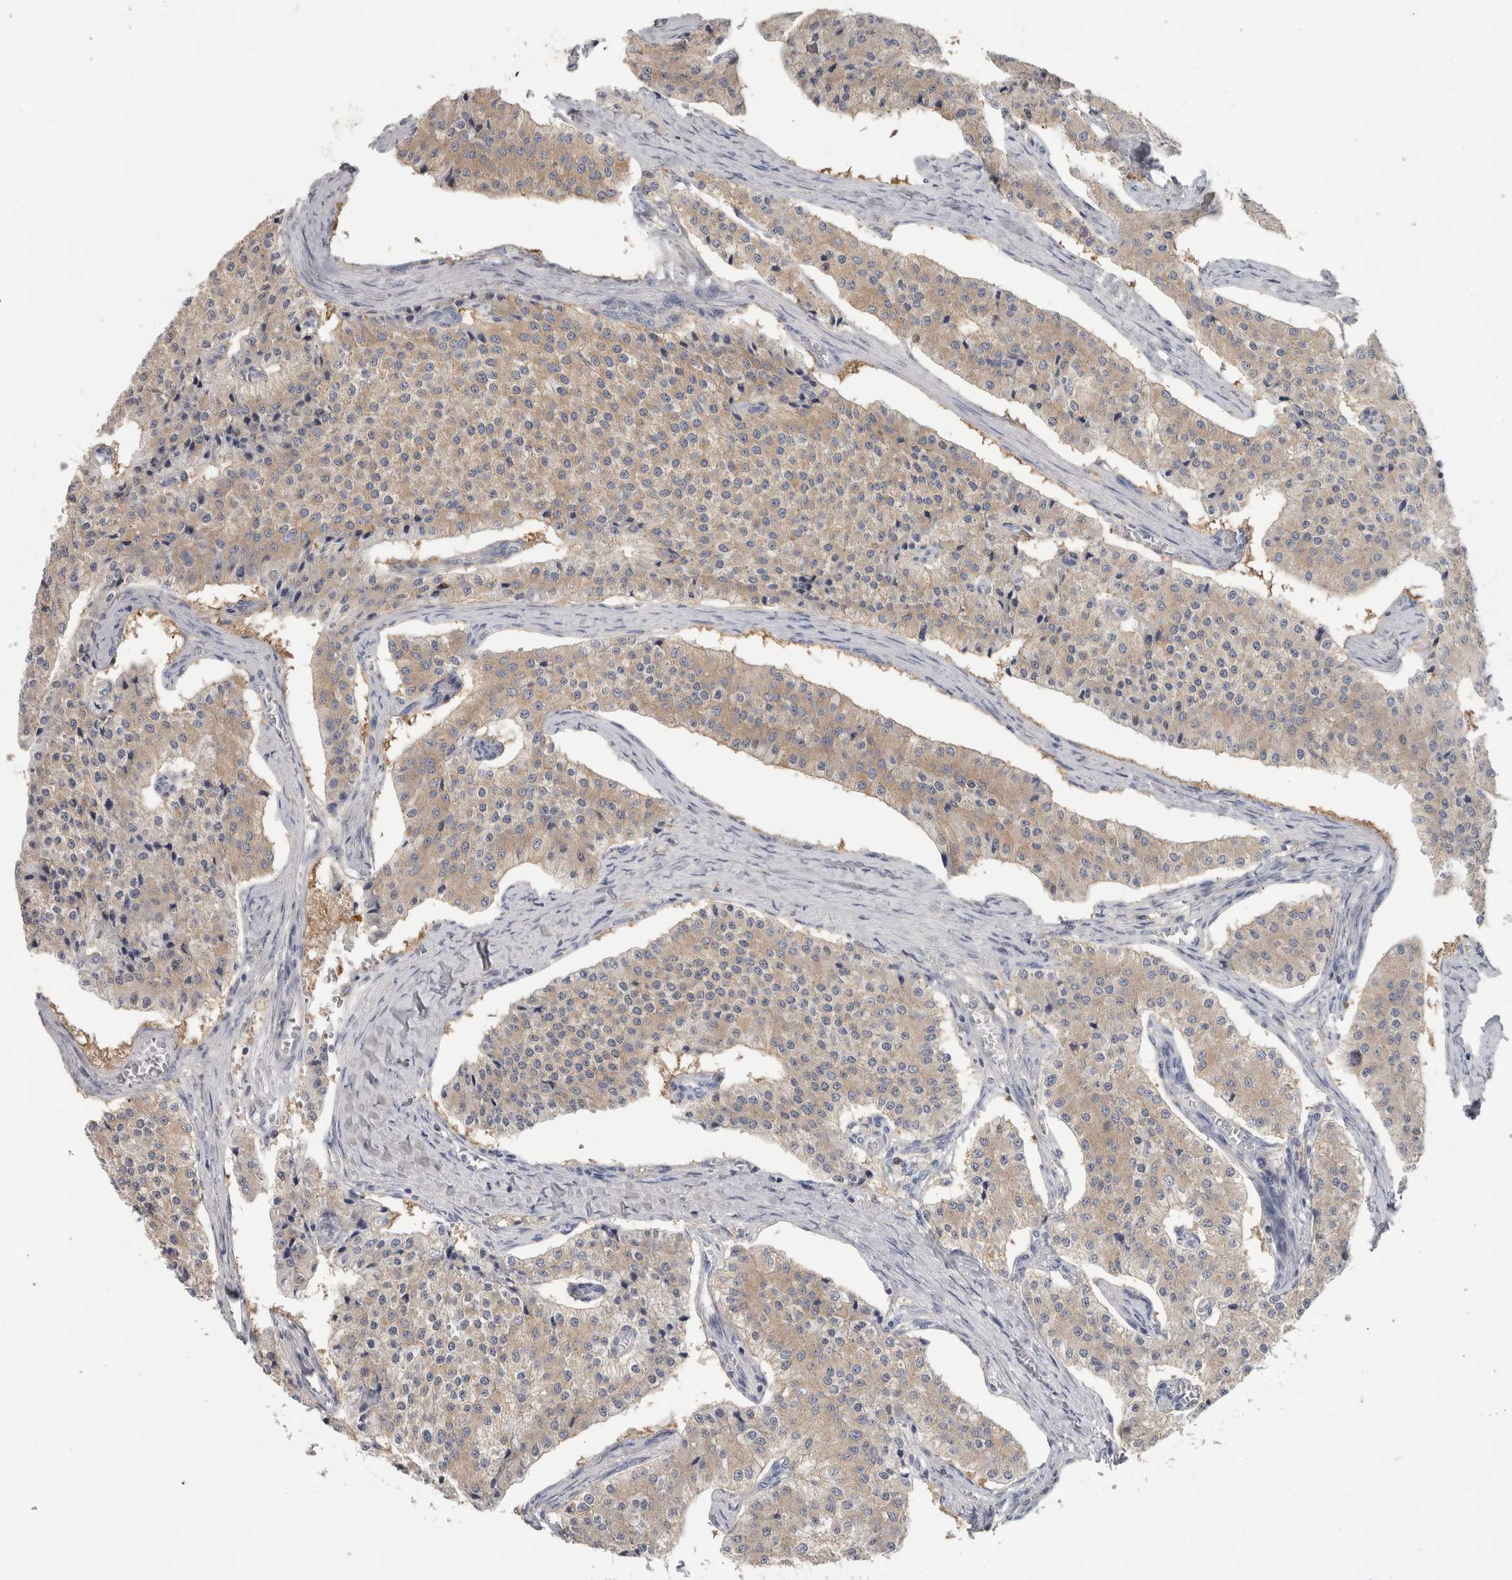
{"staining": {"intensity": "weak", "quantity": ">75%", "location": "cytoplasmic/membranous"}, "tissue": "carcinoid", "cell_type": "Tumor cells", "image_type": "cancer", "snomed": [{"axis": "morphology", "description": "Carcinoid, malignant, NOS"}, {"axis": "topography", "description": "Colon"}], "caption": "Immunohistochemistry image of neoplastic tissue: human carcinoid stained using immunohistochemistry exhibits low levels of weak protein expression localized specifically in the cytoplasmic/membranous of tumor cells, appearing as a cytoplasmic/membranous brown color.", "gene": "SCRN1", "patient": {"sex": "female", "age": 52}}